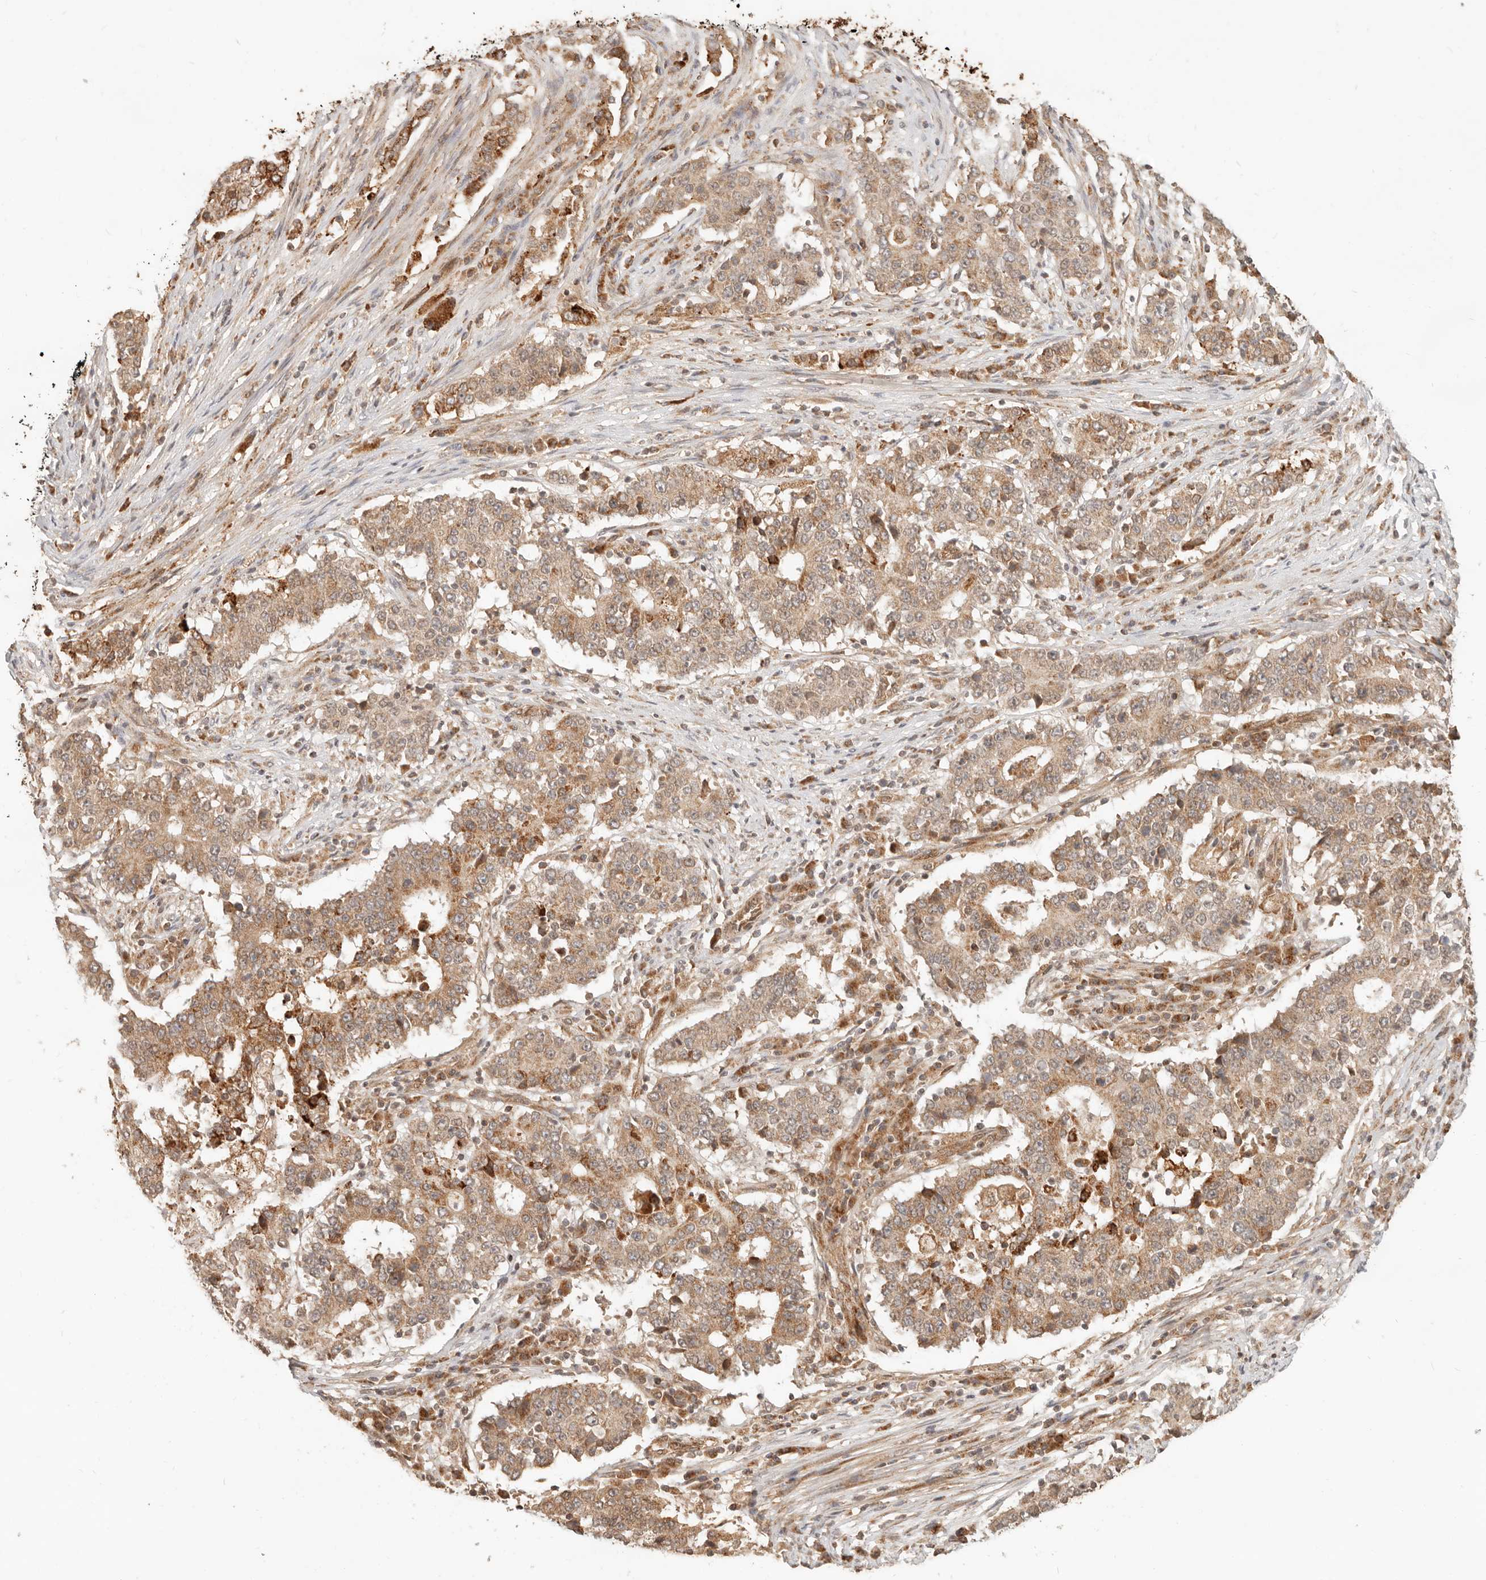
{"staining": {"intensity": "moderate", "quantity": ">75%", "location": "cytoplasmic/membranous"}, "tissue": "stomach cancer", "cell_type": "Tumor cells", "image_type": "cancer", "snomed": [{"axis": "morphology", "description": "Adenocarcinoma, NOS"}, {"axis": "topography", "description": "Stomach"}], "caption": "Tumor cells show medium levels of moderate cytoplasmic/membranous staining in approximately >75% of cells in stomach cancer (adenocarcinoma).", "gene": "BAALC", "patient": {"sex": "male", "age": 59}}